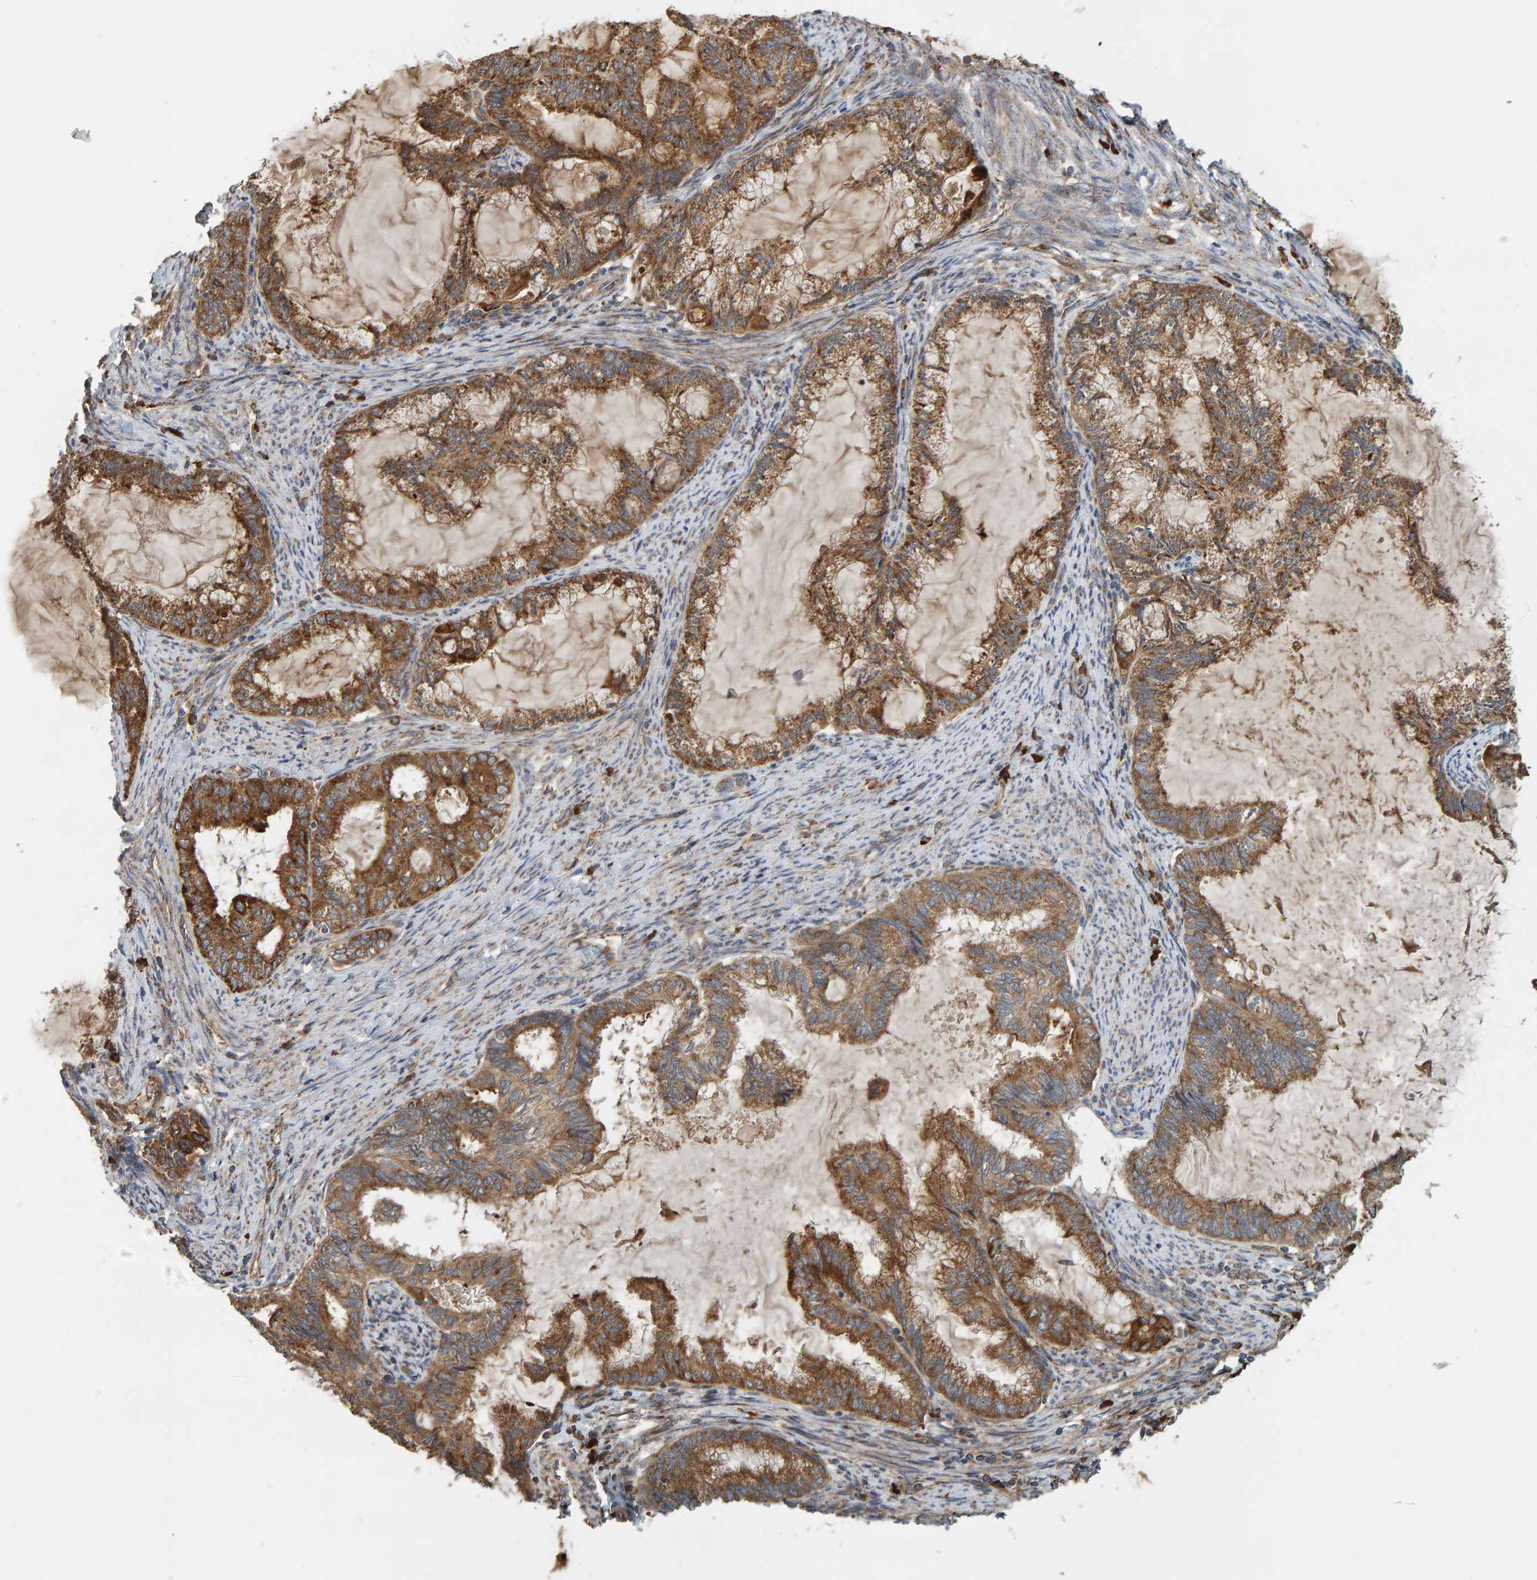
{"staining": {"intensity": "strong", "quantity": ">75%", "location": "cytoplasmic/membranous"}, "tissue": "endometrial cancer", "cell_type": "Tumor cells", "image_type": "cancer", "snomed": [{"axis": "morphology", "description": "Adenocarcinoma, NOS"}, {"axis": "topography", "description": "Endometrium"}], "caption": "Strong cytoplasmic/membranous staining is identified in approximately >75% of tumor cells in endometrial adenocarcinoma.", "gene": "BAIAP2", "patient": {"sex": "female", "age": 86}}